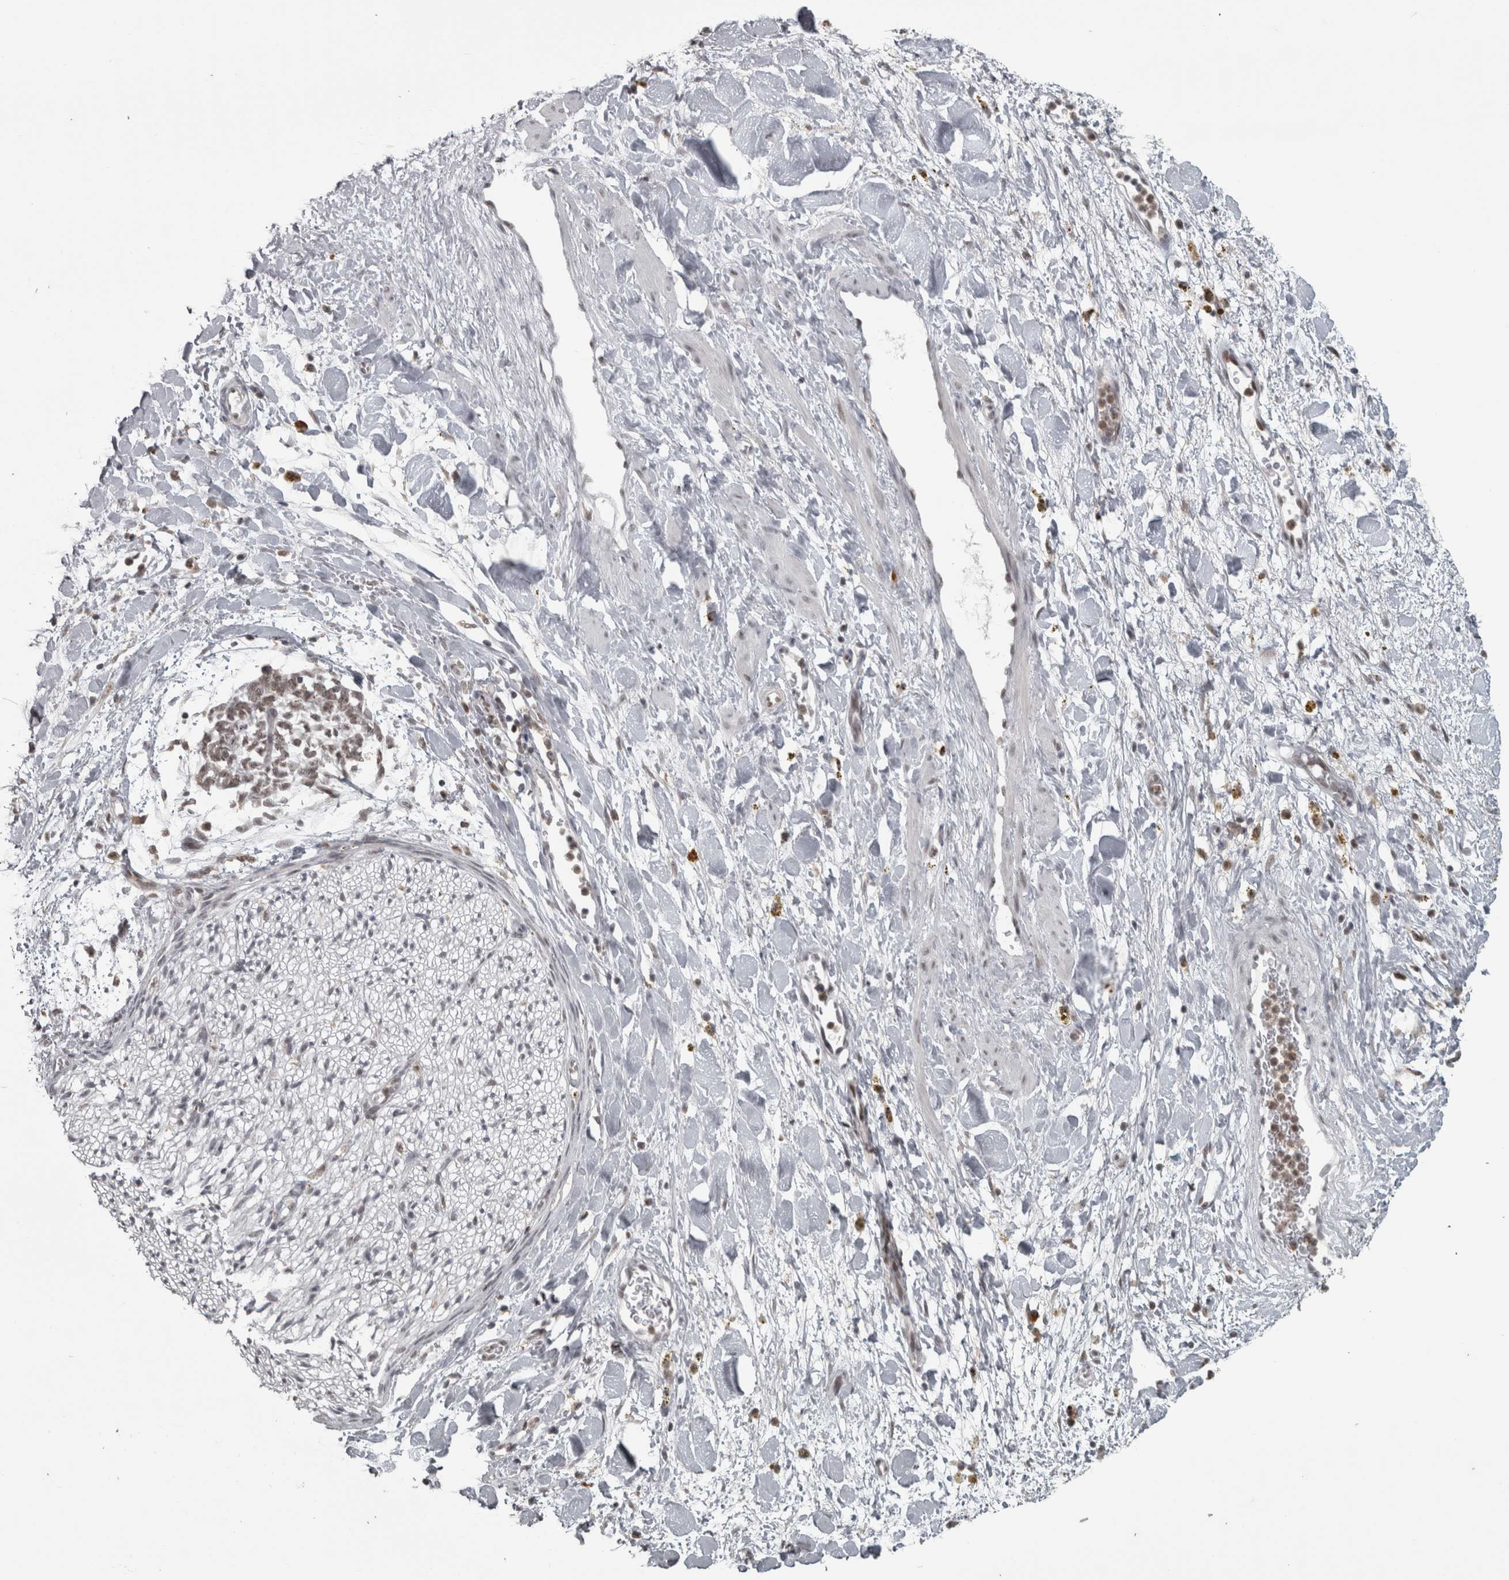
{"staining": {"intensity": "moderate", "quantity": ">75%", "location": "nuclear"}, "tissue": "adipose tissue", "cell_type": "Adipocytes", "image_type": "normal", "snomed": [{"axis": "morphology", "description": "Normal tissue, NOS"}, {"axis": "topography", "description": "Kidney"}, {"axis": "topography", "description": "Peripheral nerve tissue"}], "caption": "Adipose tissue stained for a protein shows moderate nuclear positivity in adipocytes. (Stains: DAB (3,3'-diaminobenzidine) in brown, nuclei in blue, Microscopy: brightfield microscopy at high magnification).", "gene": "MICU3", "patient": {"sex": "male", "age": 7}}